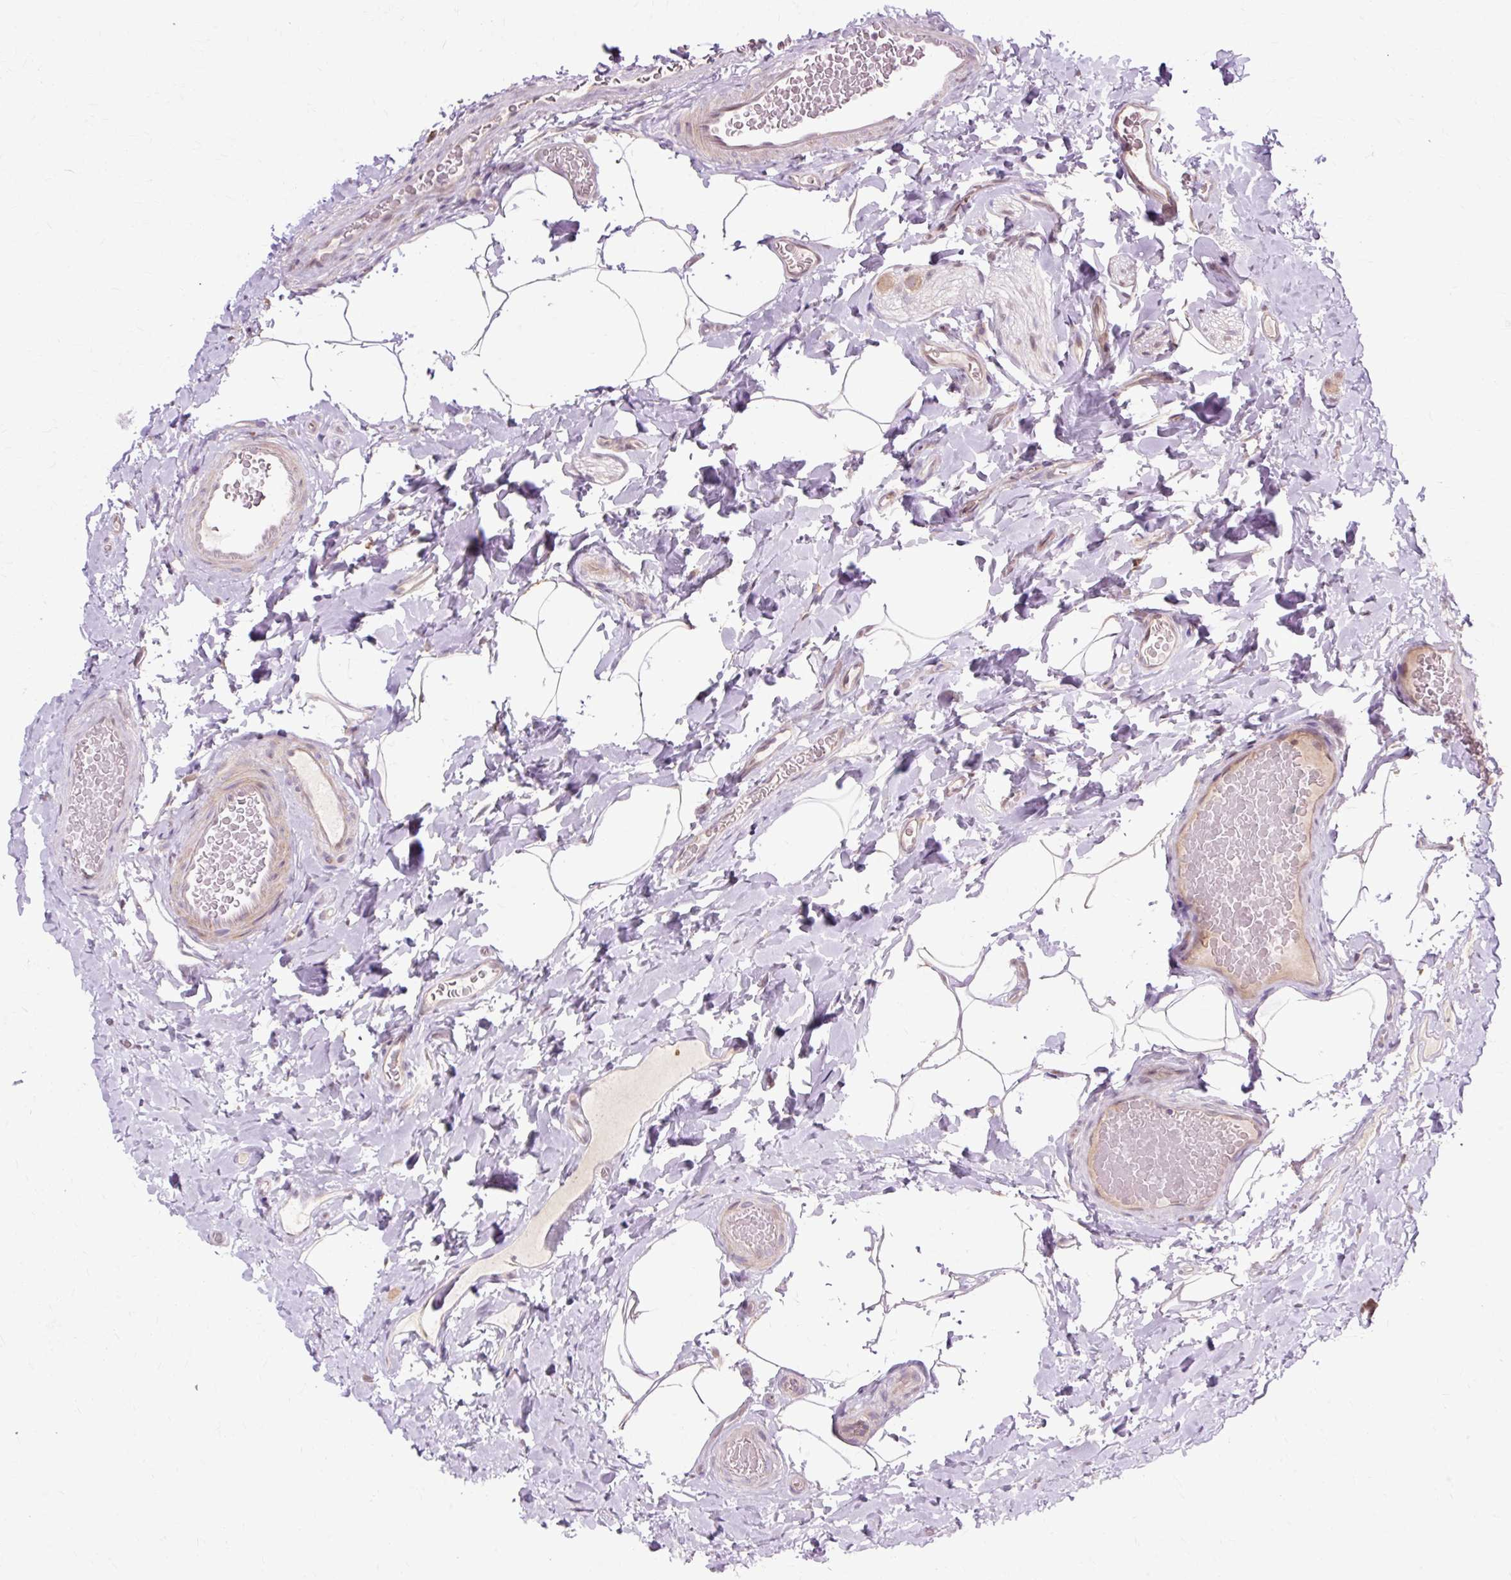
{"staining": {"intensity": "weak", "quantity": ">75%", "location": "cytoplasmic/membranous"}, "tissue": "colon", "cell_type": "Endothelial cells", "image_type": "normal", "snomed": [{"axis": "morphology", "description": "Normal tissue, NOS"}, {"axis": "topography", "description": "Colon"}], "caption": "About >75% of endothelial cells in normal human colon exhibit weak cytoplasmic/membranous protein staining as visualized by brown immunohistochemical staining.", "gene": "GEMIN2", "patient": {"sex": "male", "age": 46}}